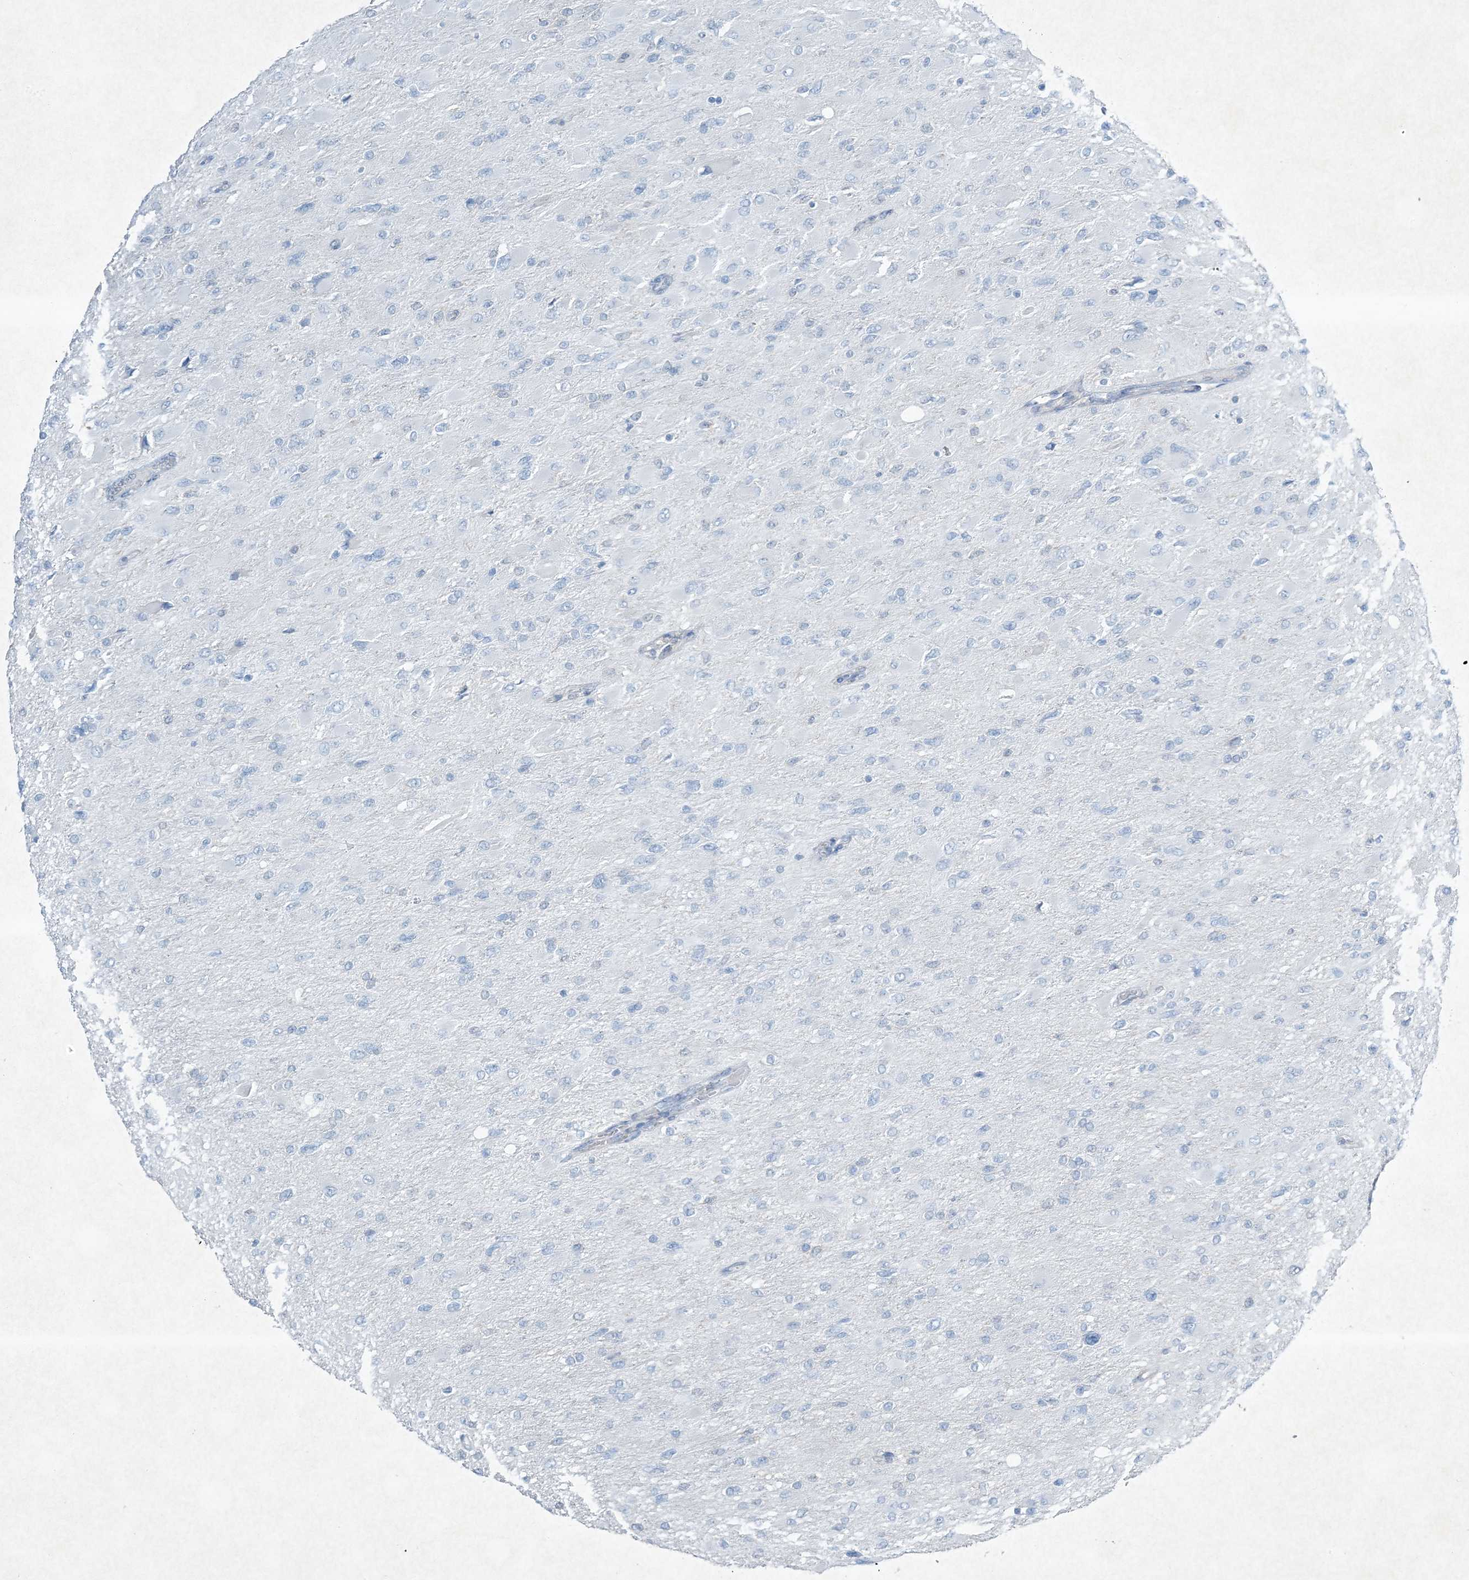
{"staining": {"intensity": "negative", "quantity": "none", "location": "none"}, "tissue": "glioma", "cell_type": "Tumor cells", "image_type": "cancer", "snomed": [{"axis": "morphology", "description": "Glioma, malignant, High grade"}, {"axis": "topography", "description": "Cerebral cortex"}], "caption": "Tumor cells show no significant staining in malignant high-grade glioma.", "gene": "PGM5", "patient": {"sex": "female", "age": 36}}